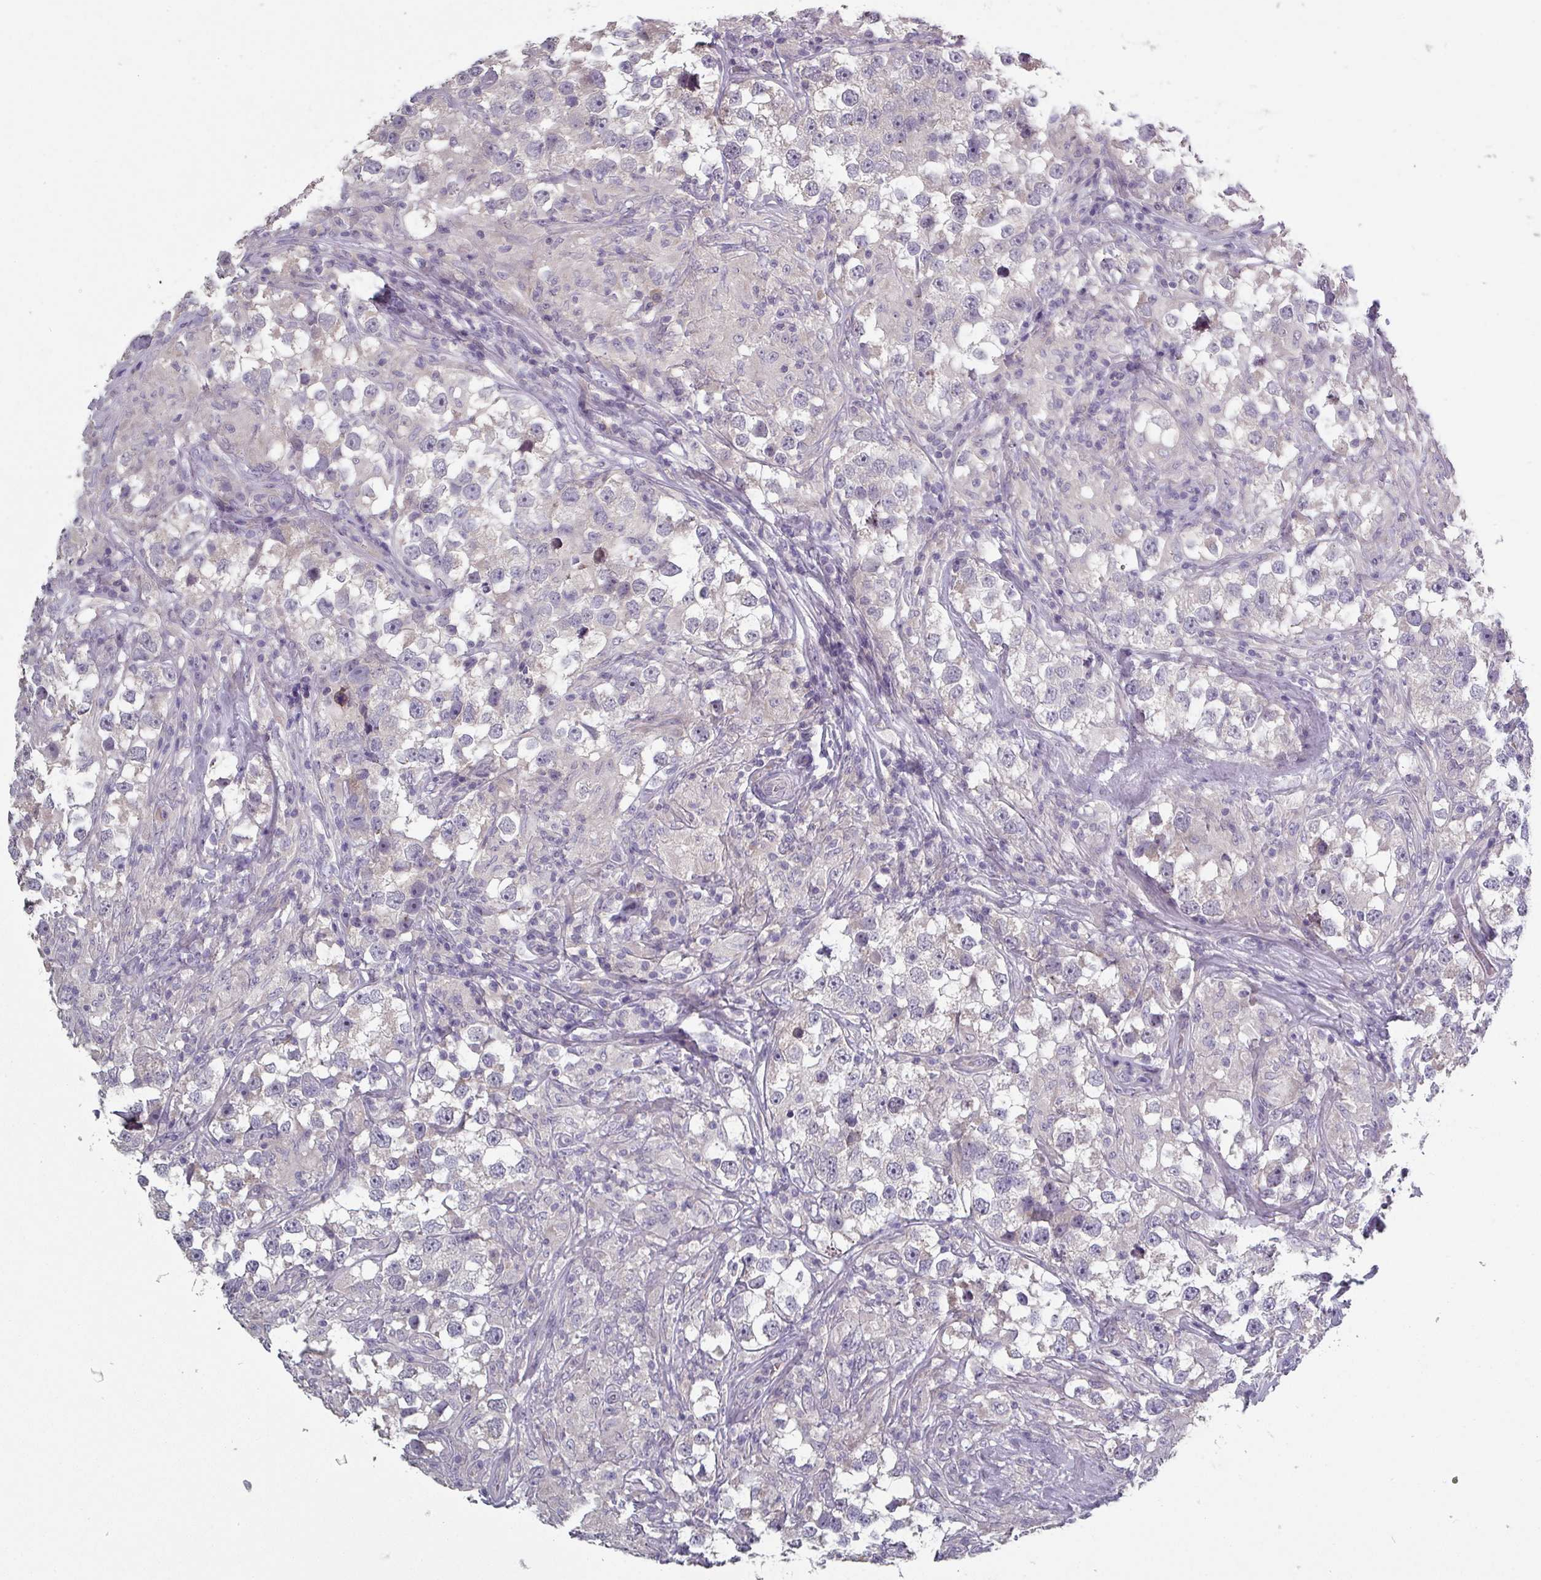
{"staining": {"intensity": "negative", "quantity": "none", "location": "none"}, "tissue": "testis cancer", "cell_type": "Tumor cells", "image_type": "cancer", "snomed": [{"axis": "morphology", "description": "Seminoma, NOS"}, {"axis": "topography", "description": "Testis"}], "caption": "Testis cancer (seminoma) was stained to show a protein in brown. There is no significant positivity in tumor cells. The staining is performed using DAB brown chromogen with nuclei counter-stained in using hematoxylin.", "gene": "PRAMEF8", "patient": {"sex": "male", "age": 46}}